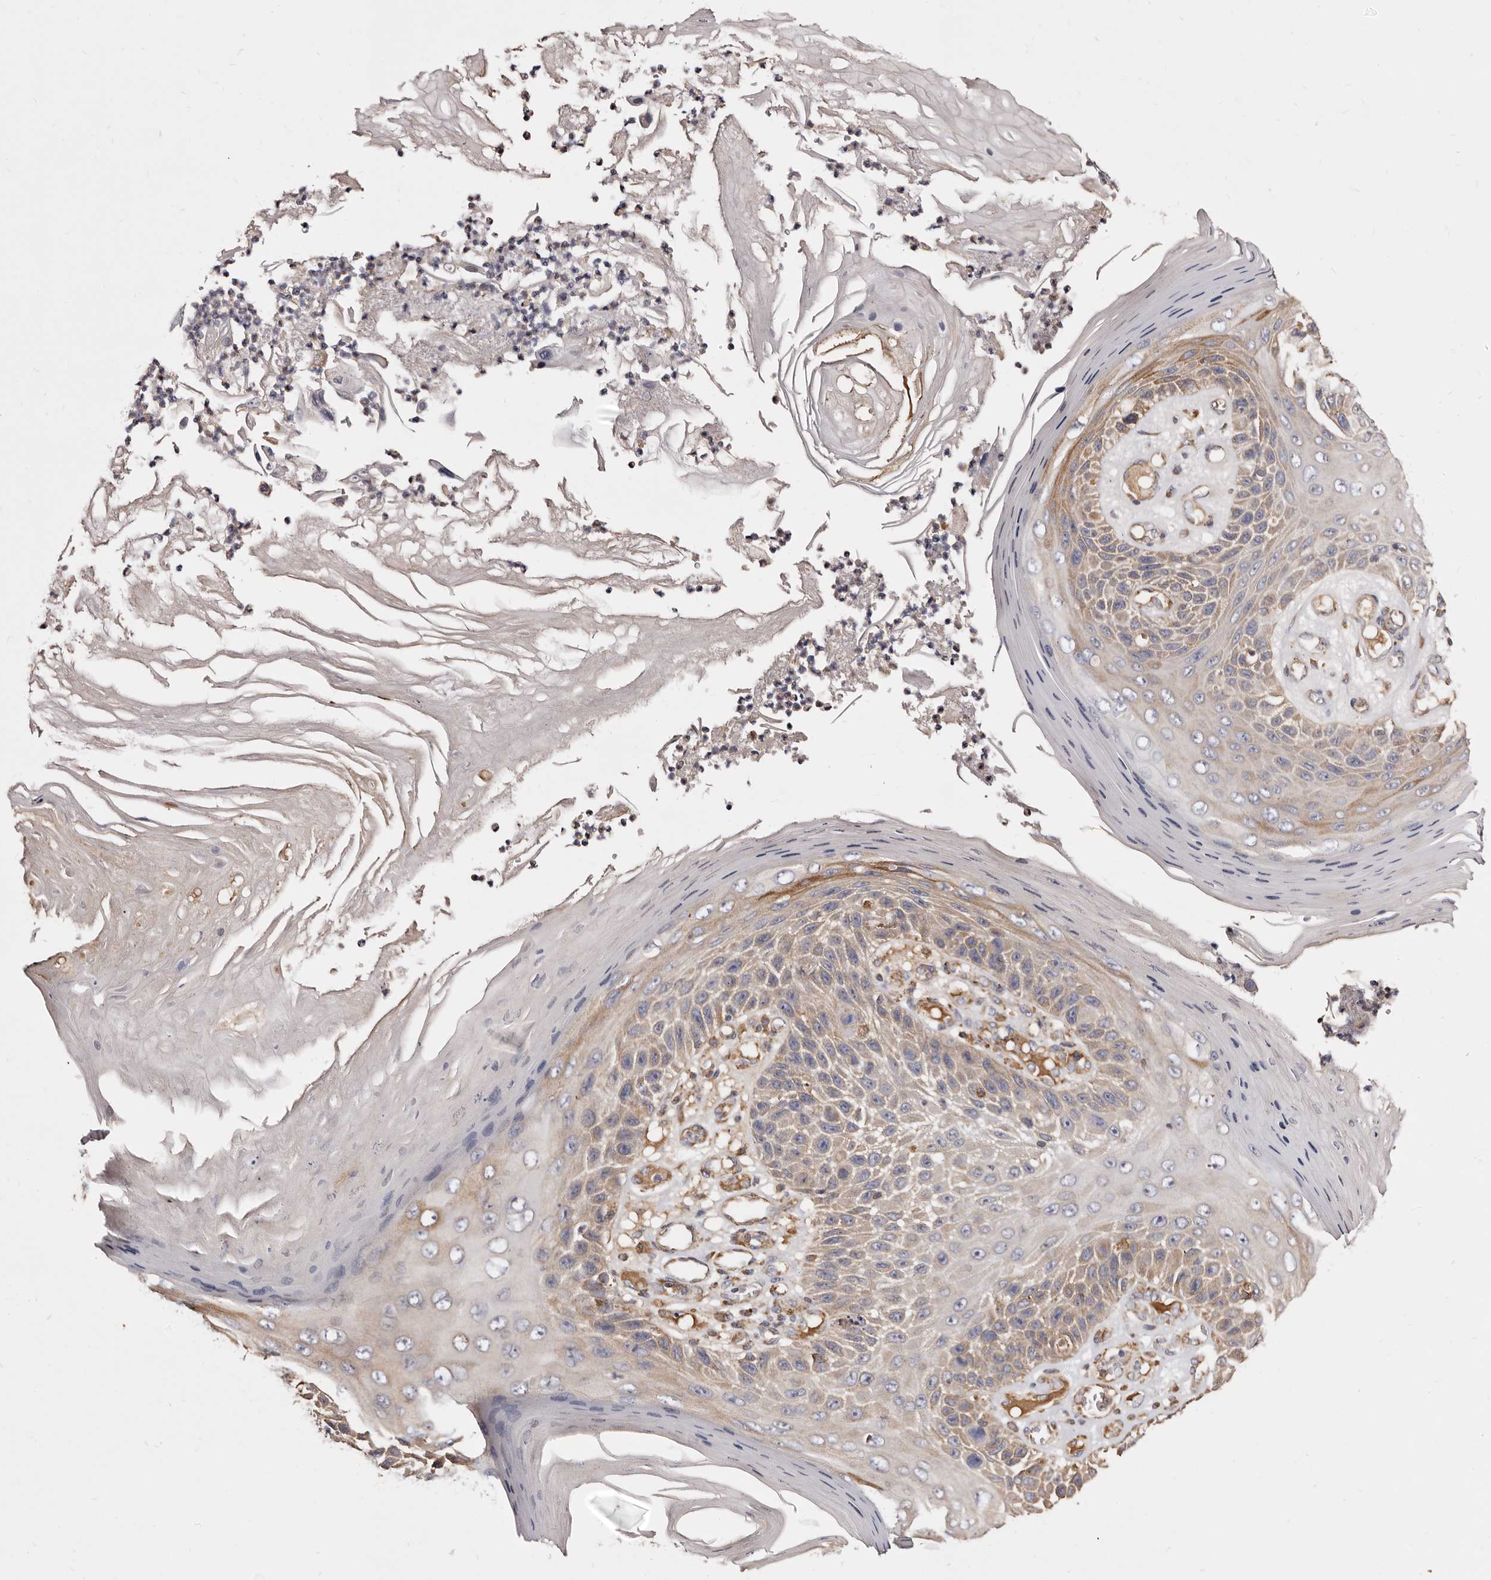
{"staining": {"intensity": "moderate", "quantity": "25%-75%", "location": "cytoplasmic/membranous"}, "tissue": "skin cancer", "cell_type": "Tumor cells", "image_type": "cancer", "snomed": [{"axis": "morphology", "description": "Squamous cell carcinoma, NOS"}, {"axis": "topography", "description": "Skin"}], "caption": "There is medium levels of moderate cytoplasmic/membranous expression in tumor cells of squamous cell carcinoma (skin), as demonstrated by immunohistochemical staining (brown color).", "gene": "ACBD6", "patient": {"sex": "female", "age": 88}}